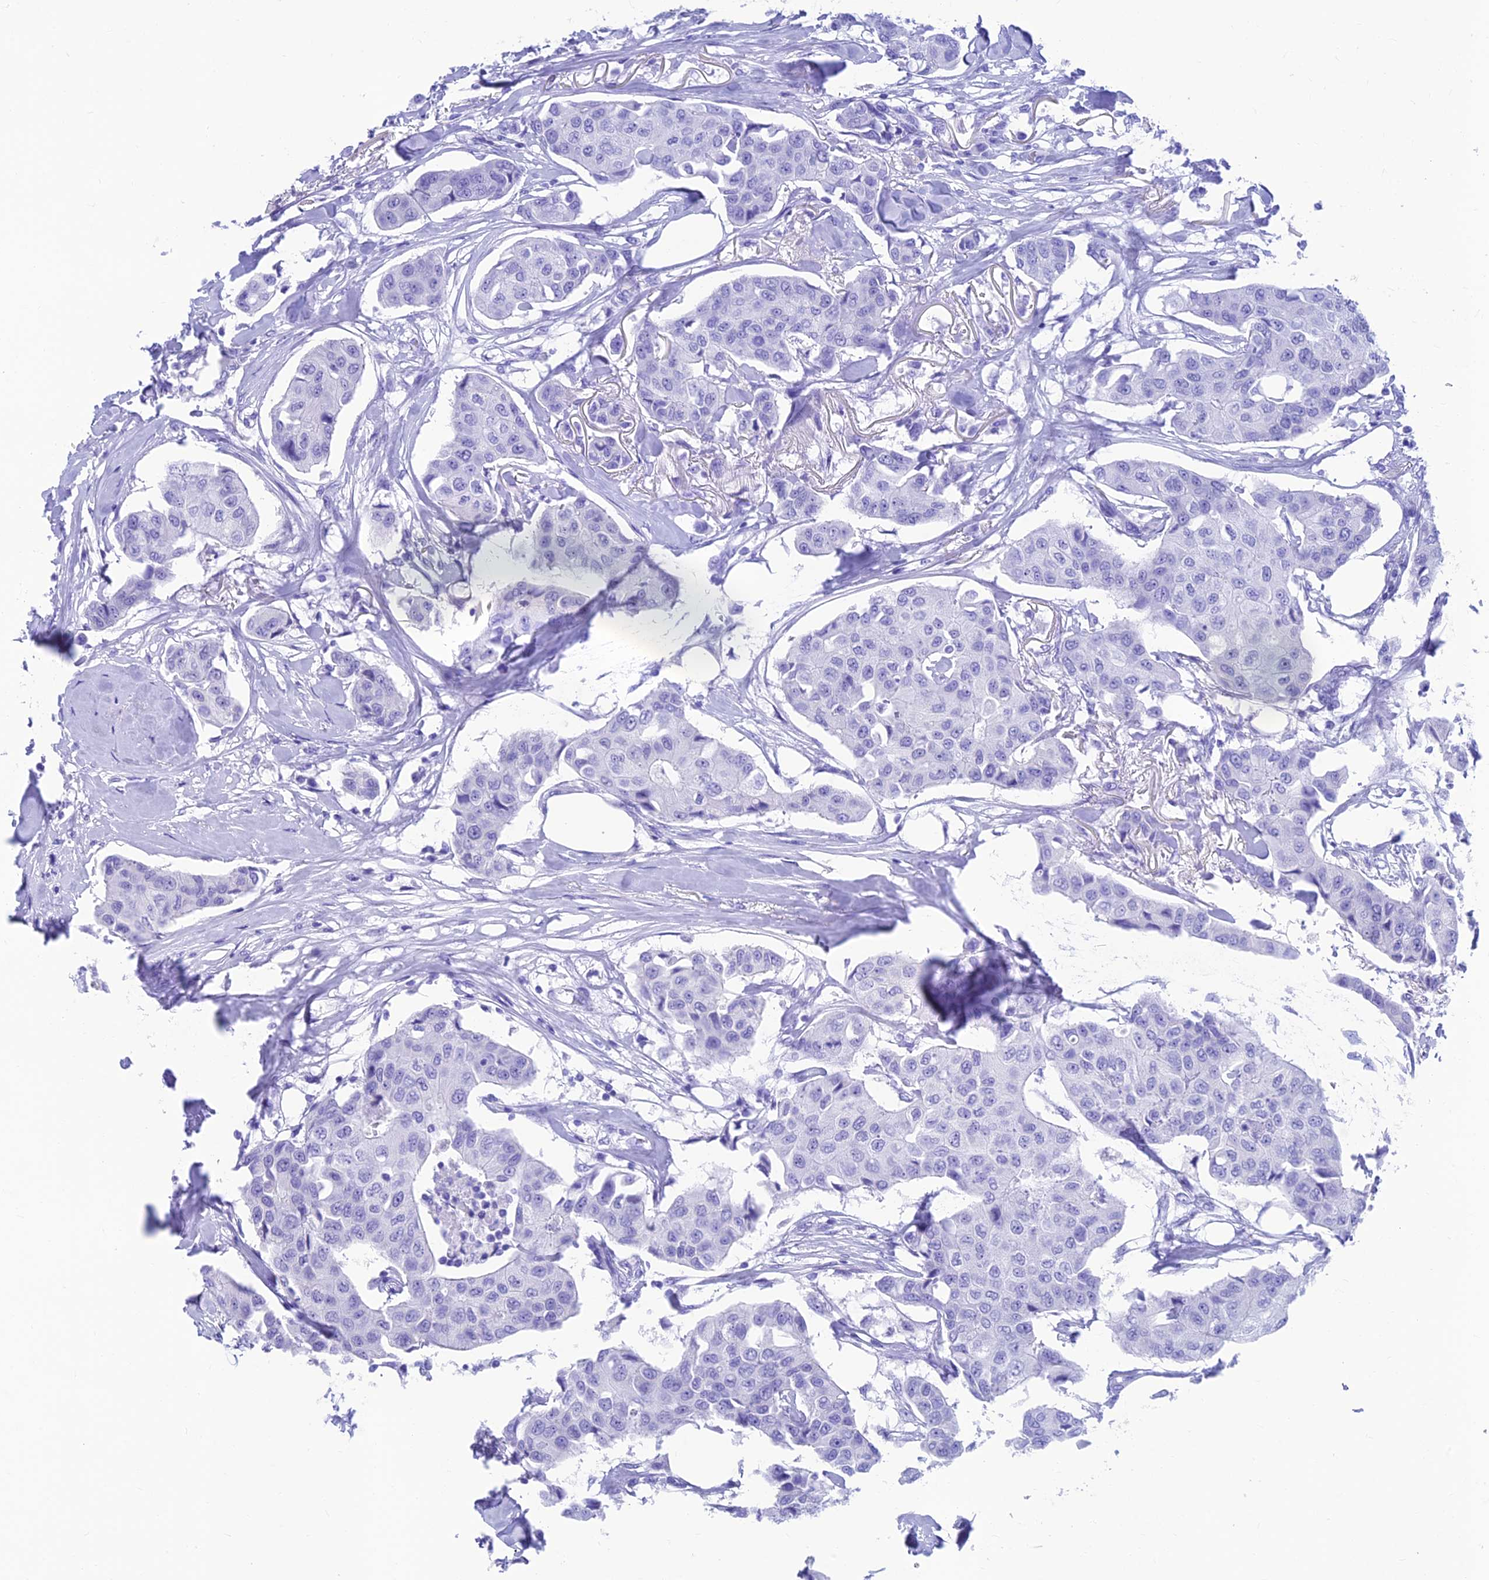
{"staining": {"intensity": "negative", "quantity": "none", "location": "none"}, "tissue": "breast cancer", "cell_type": "Tumor cells", "image_type": "cancer", "snomed": [{"axis": "morphology", "description": "Duct carcinoma"}, {"axis": "topography", "description": "Breast"}], "caption": "Micrograph shows no significant protein positivity in tumor cells of breast cancer. (Brightfield microscopy of DAB immunohistochemistry at high magnification).", "gene": "KIAA1191", "patient": {"sex": "female", "age": 80}}